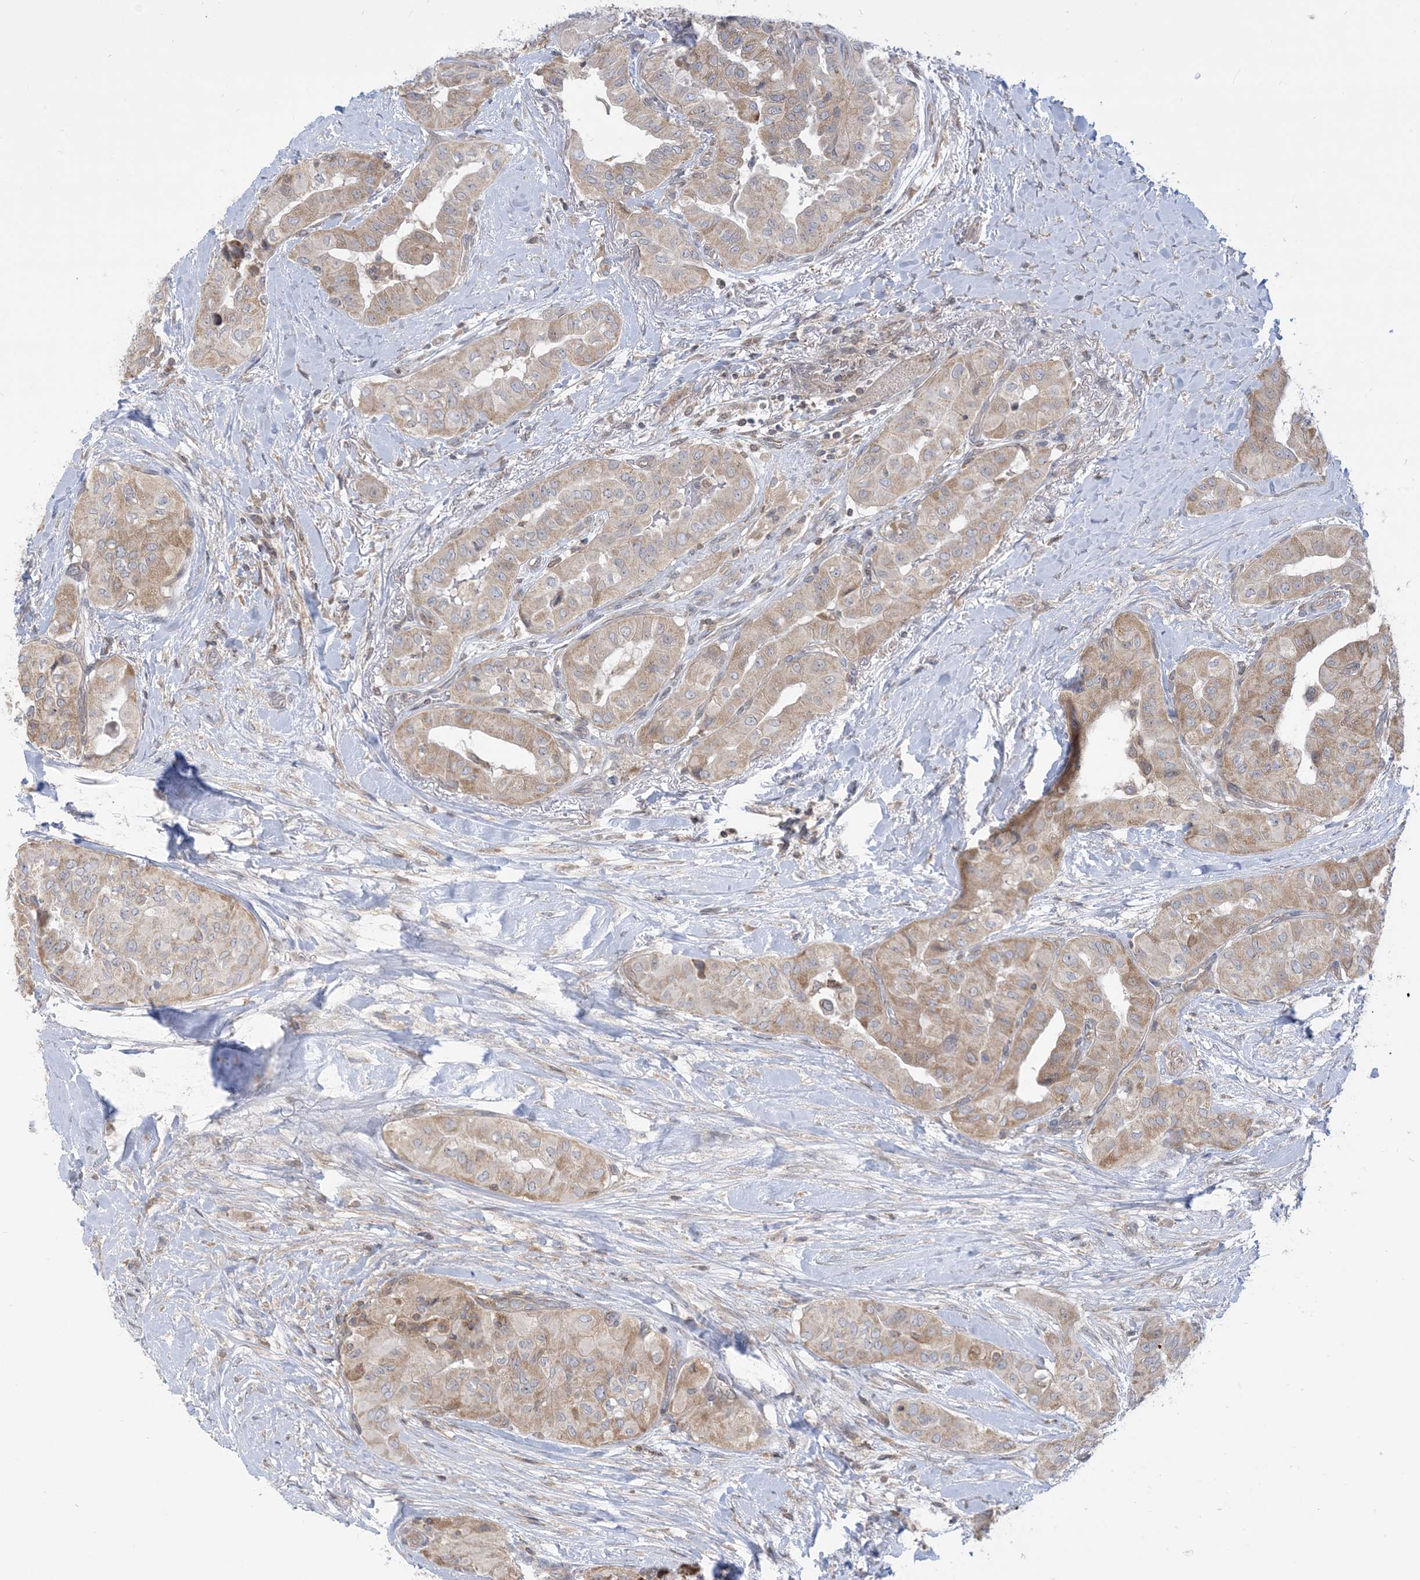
{"staining": {"intensity": "weak", "quantity": ">75%", "location": "cytoplasmic/membranous"}, "tissue": "thyroid cancer", "cell_type": "Tumor cells", "image_type": "cancer", "snomed": [{"axis": "morphology", "description": "Papillary adenocarcinoma, NOS"}, {"axis": "topography", "description": "Thyroid gland"}], "caption": "Protein positivity by immunohistochemistry (IHC) shows weak cytoplasmic/membranous positivity in approximately >75% of tumor cells in papillary adenocarcinoma (thyroid).", "gene": "CASP4", "patient": {"sex": "female", "age": 59}}